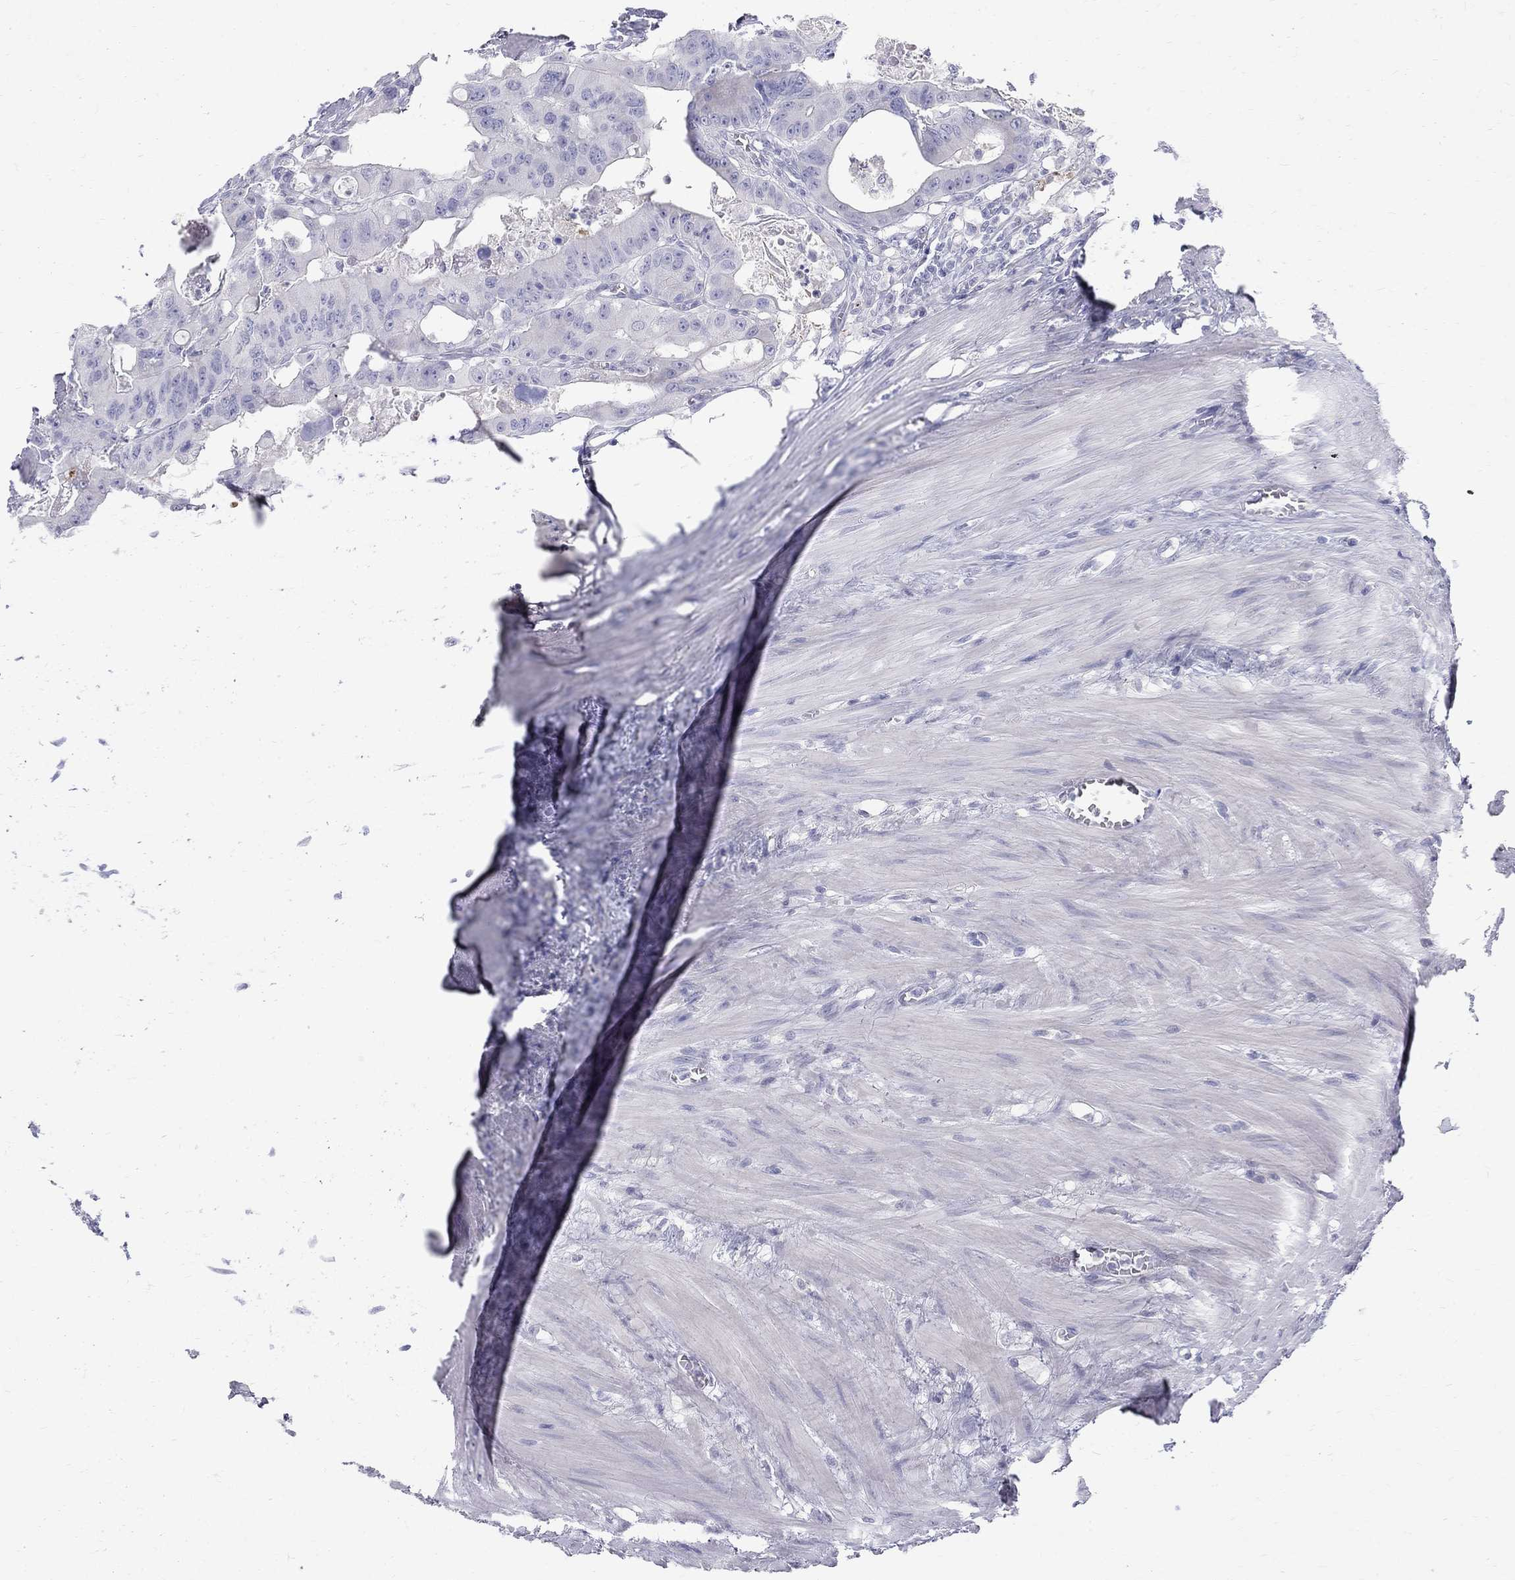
{"staining": {"intensity": "negative", "quantity": "none", "location": "none"}, "tissue": "colorectal cancer", "cell_type": "Tumor cells", "image_type": "cancer", "snomed": [{"axis": "morphology", "description": "Adenocarcinoma, NOS"}, {"axis": "topography", "description": "Rectum"}], "caption": "High power microscopy histopathology image of an immunohistochemistry photomicrograph of colorectal cancer, revealing no significant staining in tumor cells.", "gene": "MAGEB6", "patient": {"sex": "male", "age": 64}}